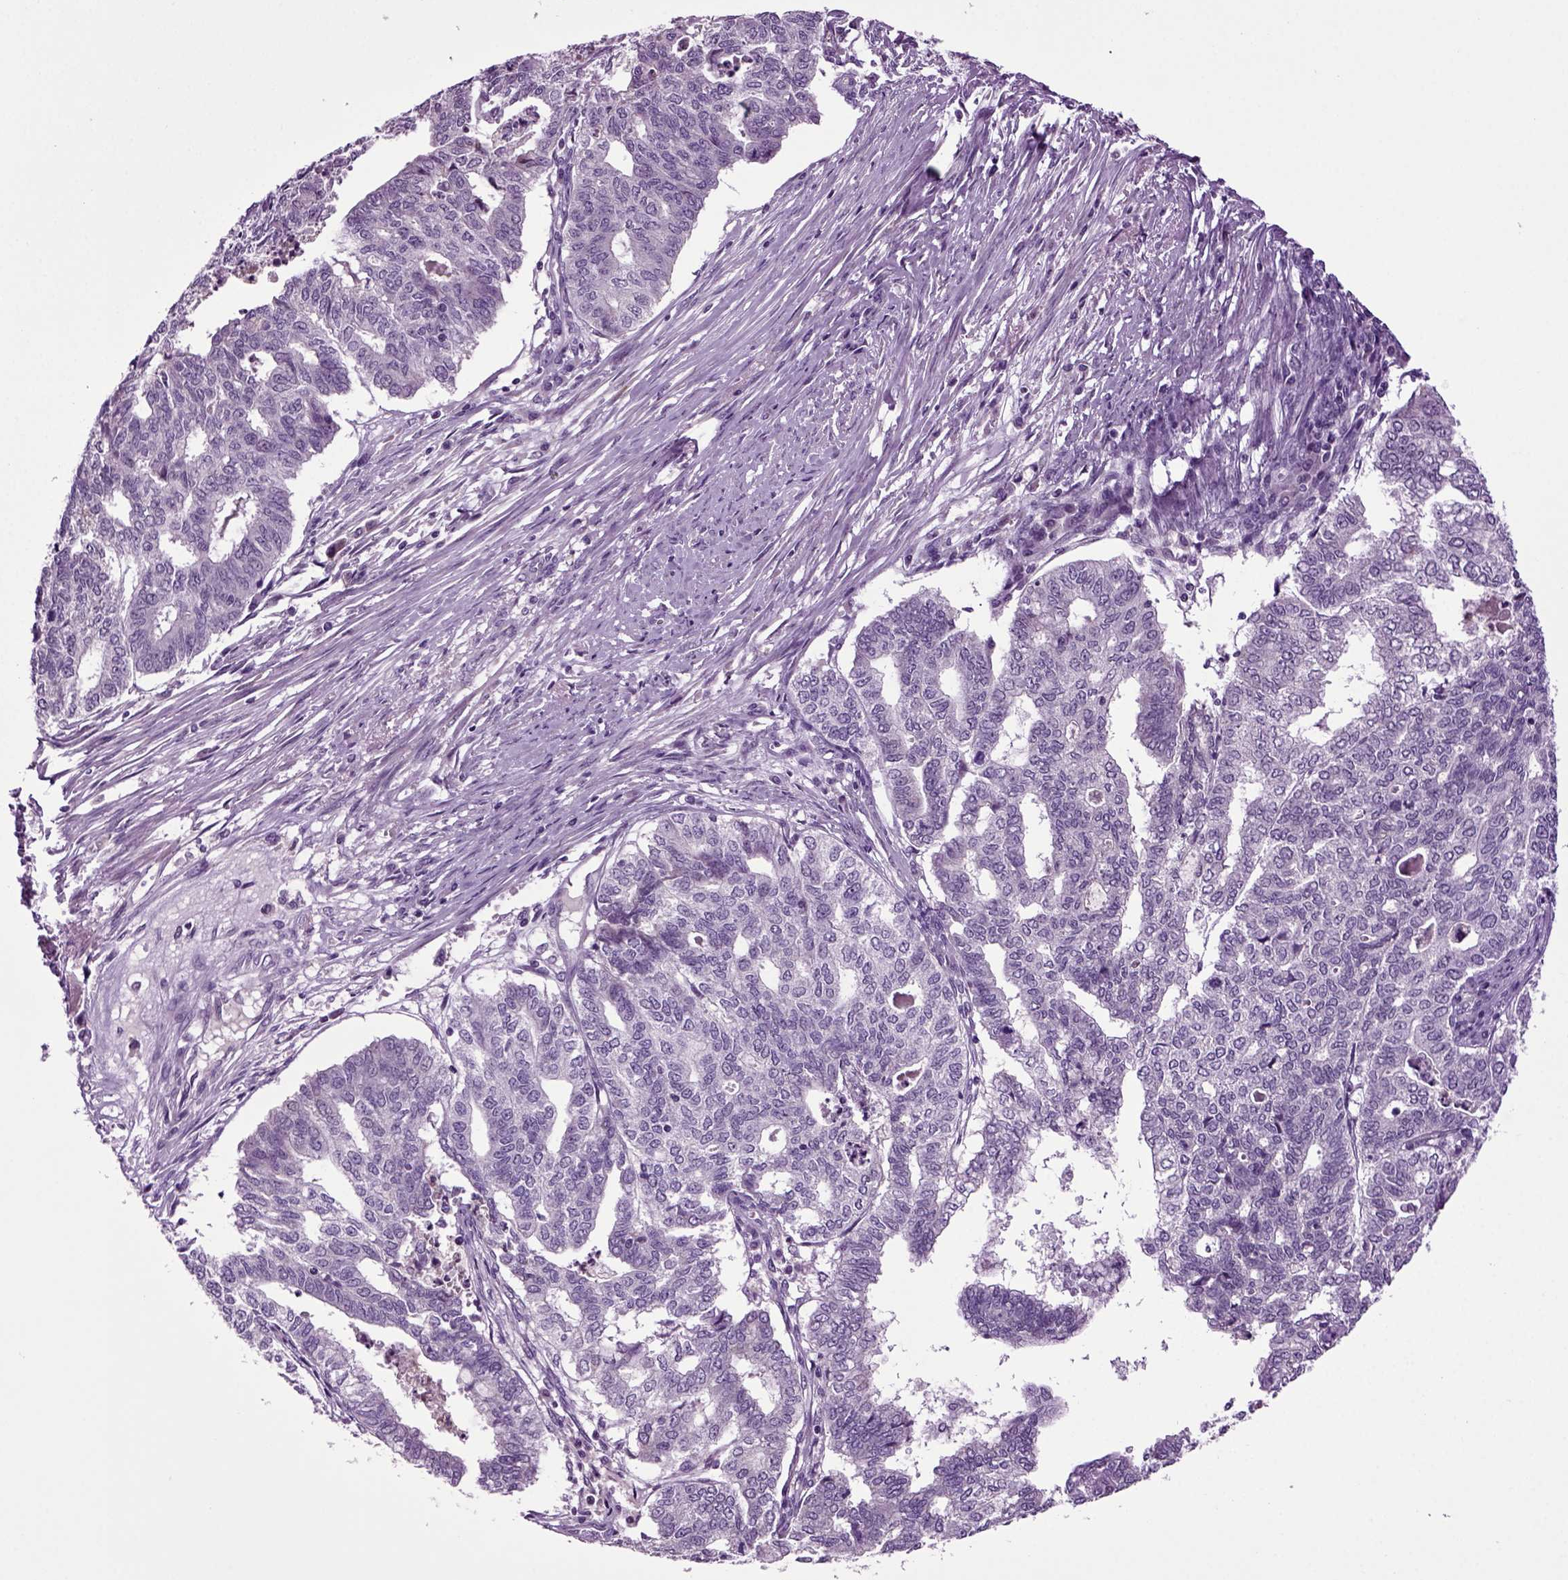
{"staining": {"intensity": "negative", "quantity": "none", "location": "none"}, "tissue": "endometrial cancer", "cell_type": "Tumor cells", "image_type": "cancer", "snomed": [{"axis": "morphology", "description": "Adenocarcinoma, NOS"}, {"axis": "topography", "description": "Endometrium"}], "caption": "Tumor cells are negative for protein expression in human adenocarcinoma (endometrial).", "gene": "FGF11", "patient": {"sex": "female", "age": 79}}